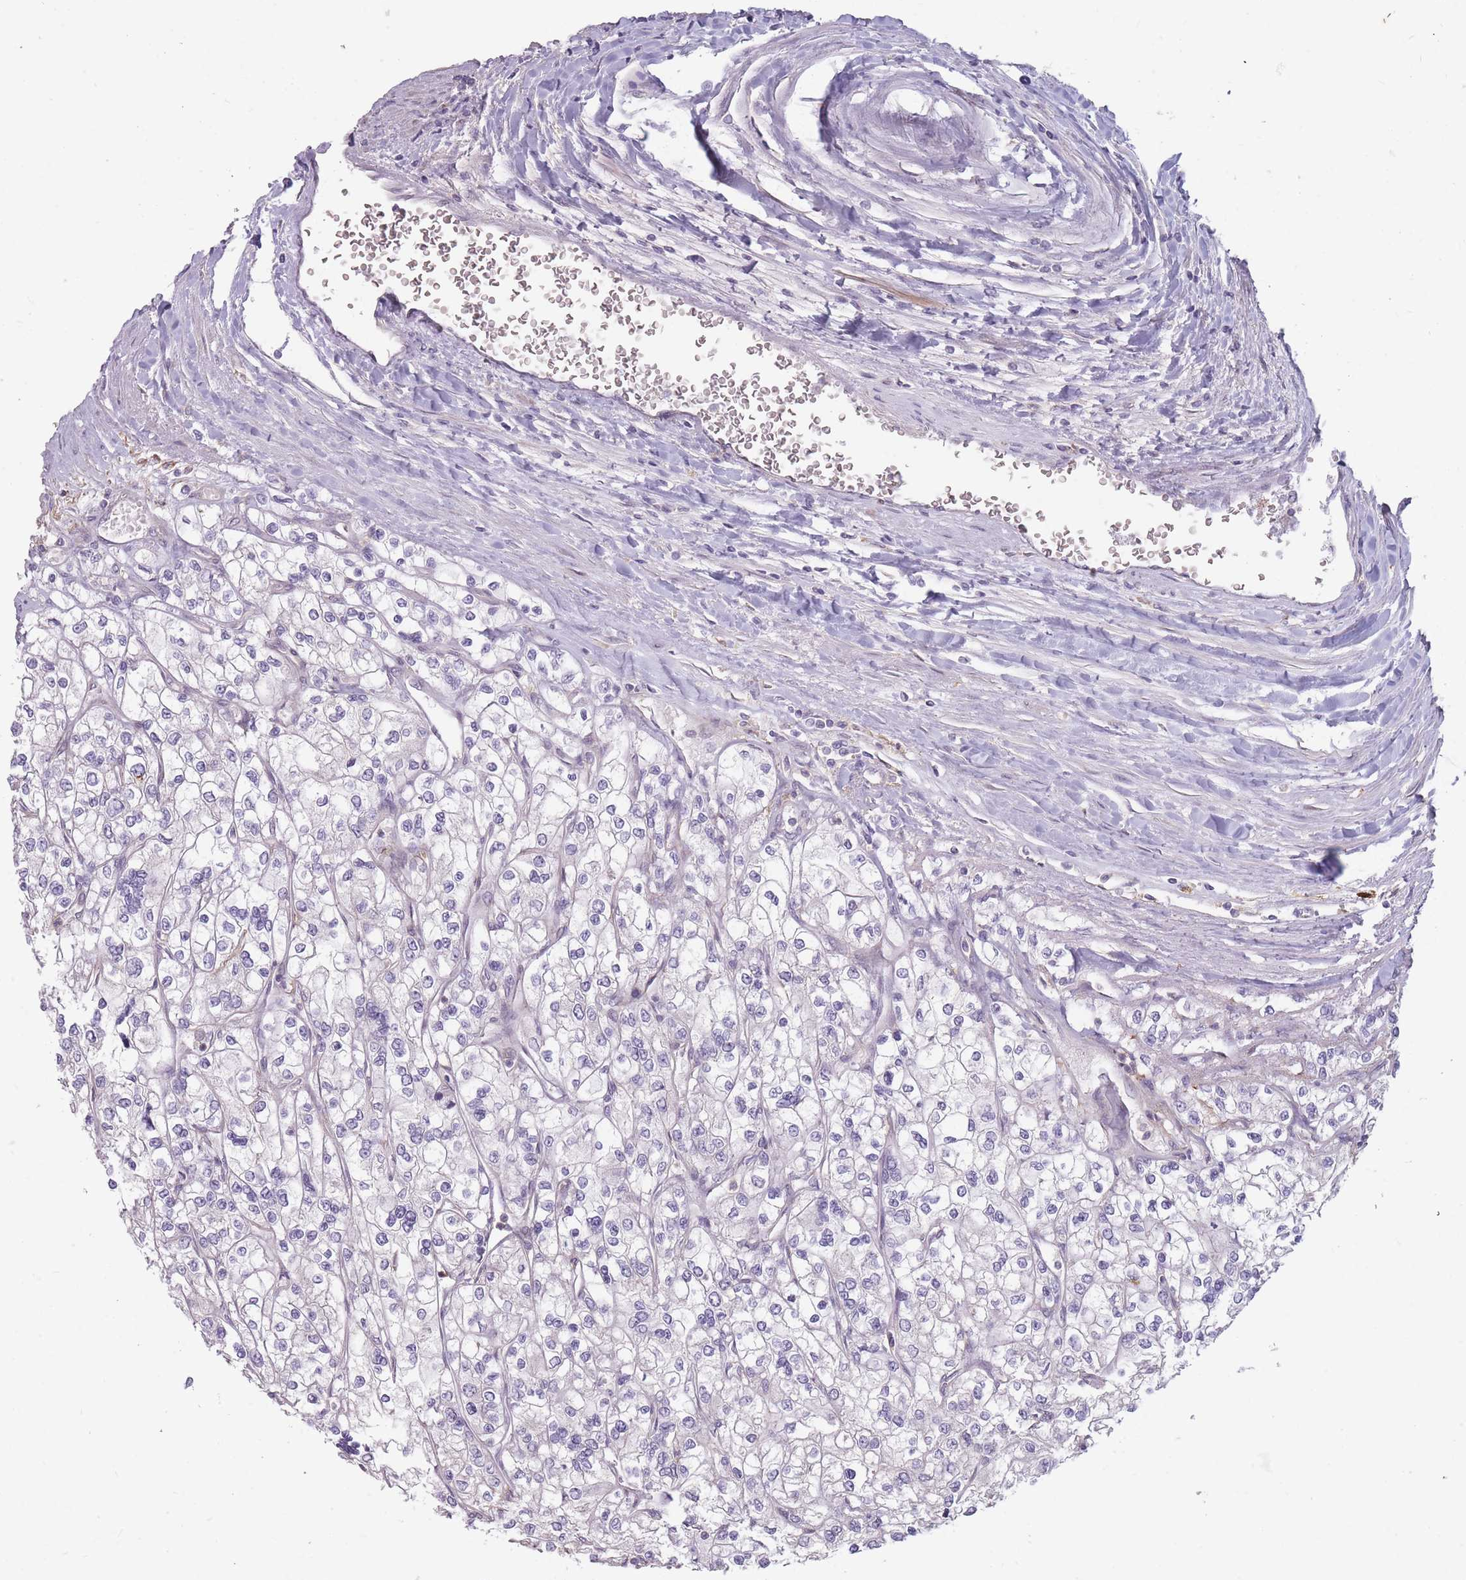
{"staining": {"intensity": "negative", "quantity": "none", "location": "none"}, "tissue": "renal cancer", "cell_type": "Tumor cells", "image_type": "cancer", "snomed": [{"axis": "morphology", "description": "Adenocarcinoma, NOS"}, {"axis": "topography", "description": "Kidney"}], "caption": "Immunohistochemistry photomicrograph of human renal cancer (adenocarcinoma) stained for a protein (brown), which exhibits no staining in tumor cells.", "gene": "TET3", "patient": {"sex": "male", "age": 80}}